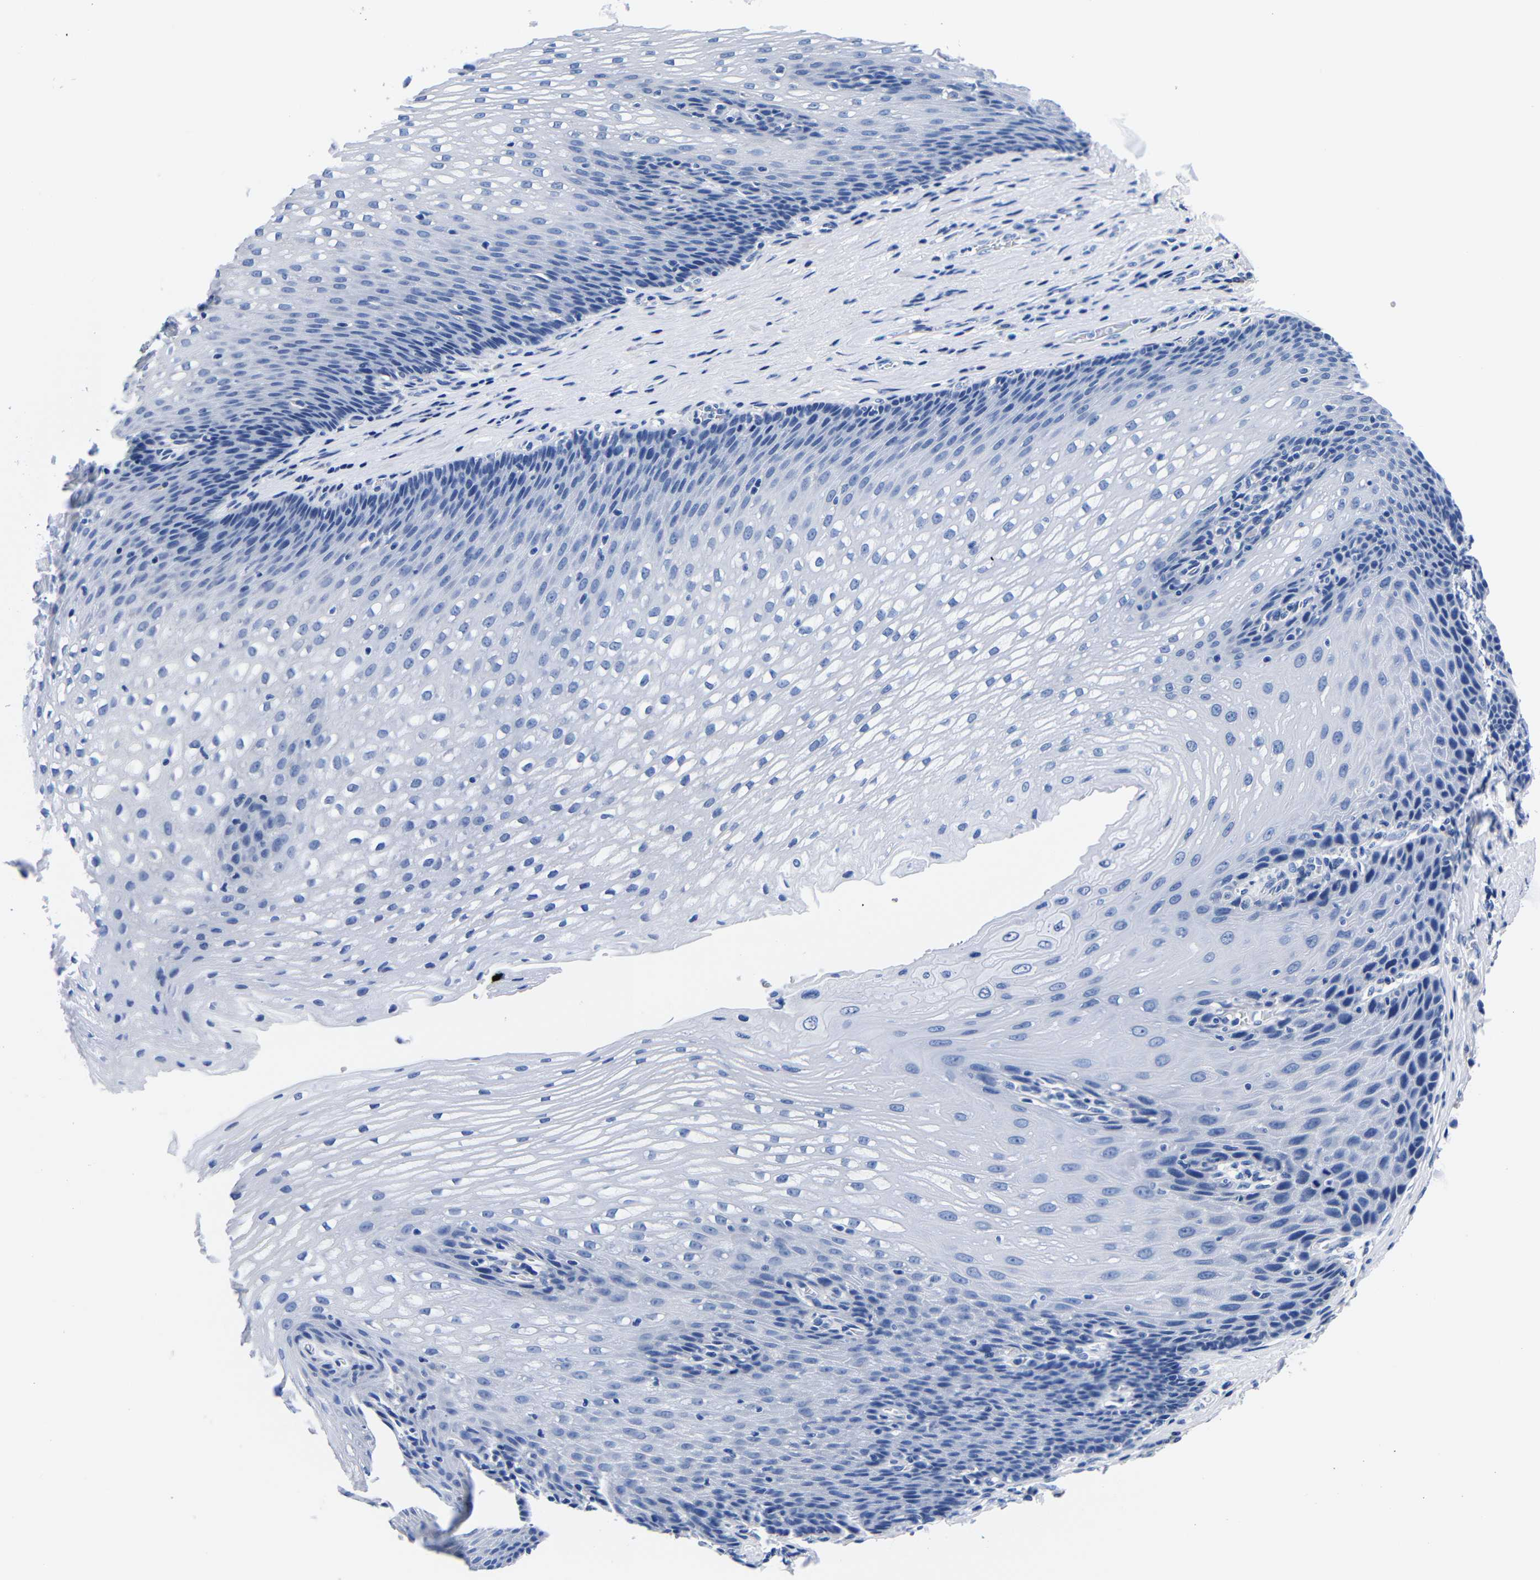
{"staining": {"intensity": "negative", "quantity": "none", "location": "none"}, "tissue": "esophagus", "cell_type": "Squamous epithelial cells", "image_type": "normal", "snomed": [{"axis": "morphology", "description": "Normal tissue, NOS"}, {"axis": "topography", "description": "Esophagus"}], "caption": "Squamous epithelial cells show no significant protein expression in unremarkable esophagus. (DAB IHC visualized using brightfield microscopy, high magnification).", "gene": "CLEC4G", "patient": {"sex": "male", "age": 48}}